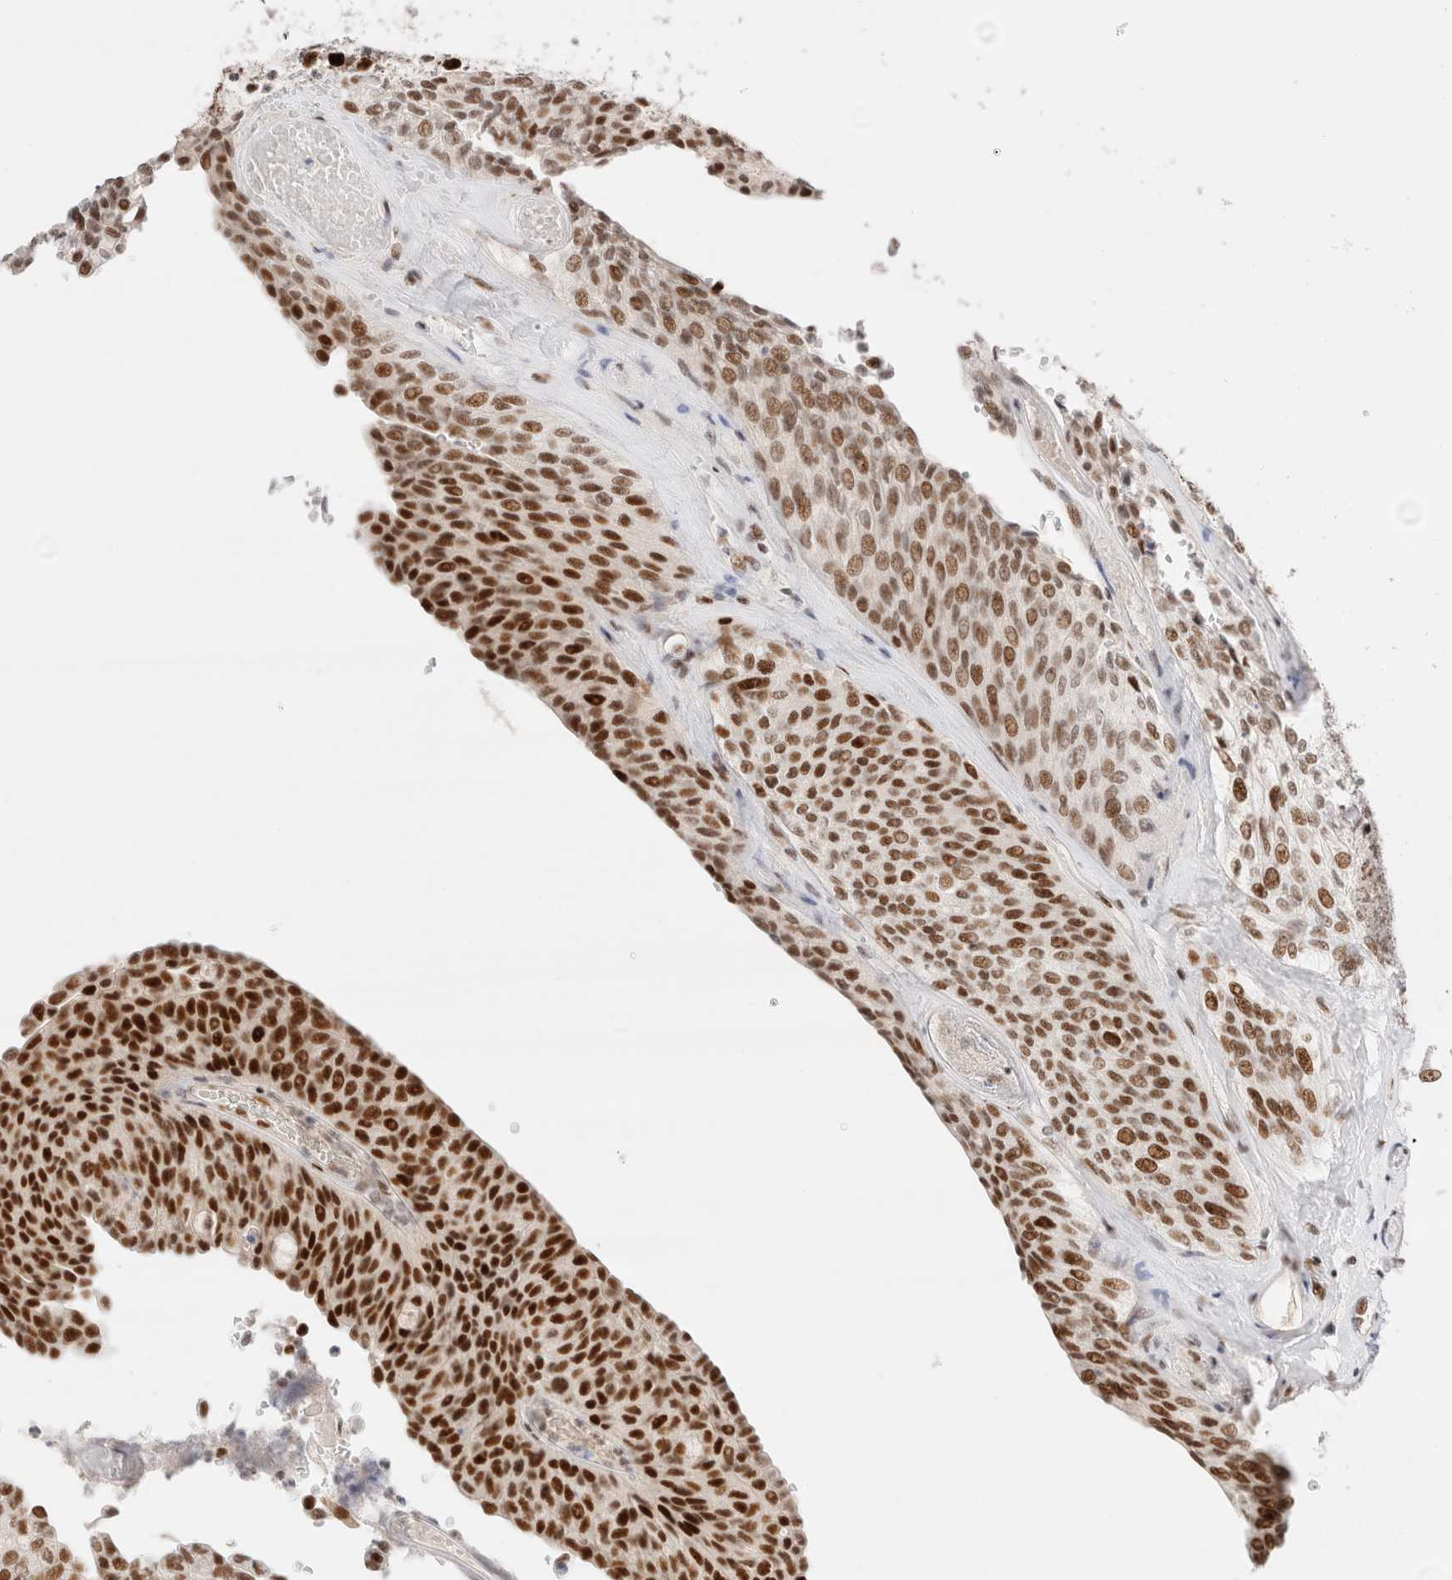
{"staining": {"intensity": "strong", "quantity": ">75%", "location": "nuclear"}, "tissue": "urothelial cancer", "cell_type": "Tumor cells", "image_type": "cancer", "snomed": [{"axis": "morphology", "description": "Urothelial carcinoma, Low grade"}, {"axis": "topography", "description": "Urinary bladder"}], "caption": "The image reveals staining of low-grade urothelial carcinoma, revealing strong nuclear protein staining (brown color) within tumor cells. (IHC, brightfield microscopy, high magnification).", "gene": "ZNF282", "patient": {"sex": "female", "age": 79}}